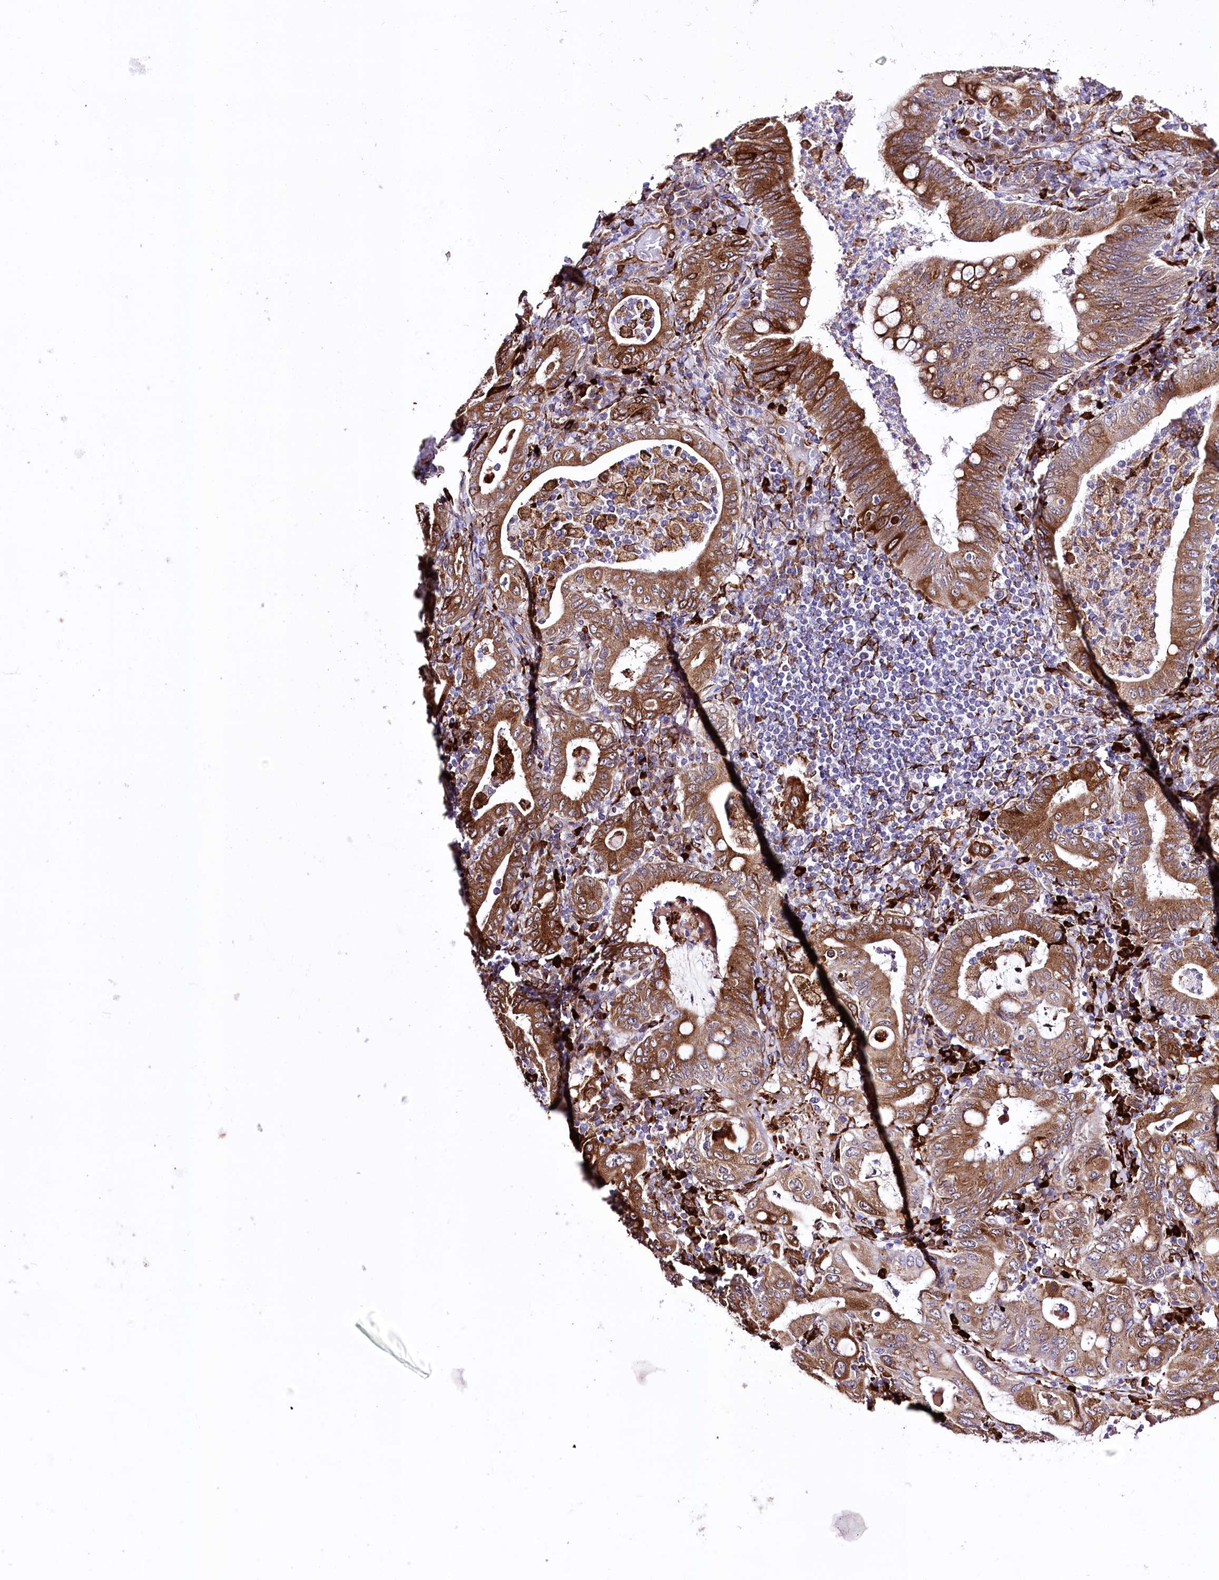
{"staining": {"intensity": "moderate", "quantity": ">75%", "location": "cytoplasmic/membranous"}, "tissue": "stomach cancer", "cell_type": "Tumor cells", "image_type": "cancer", "snomed": [{"axis": "morphology", "description": "Normal tissue, NOS"}, {"axis": "morphology", "description": "Adenocarcinoma, NOS"}, {"axis": "topography", "description": "Esophagus"}, {"axis": "topography", "description": "Stomach, upper"}, {"axis": "topography", "description": "Peripheral nerve tissue"}], "caption": "Stomach cancer (adenocarcinoma) tissue exhibits moderate cytoplasmic/membranous positivity in about >75% of tumor cells", "gene": "WWC1", "patient": {"sex": "male", "age": 62}}